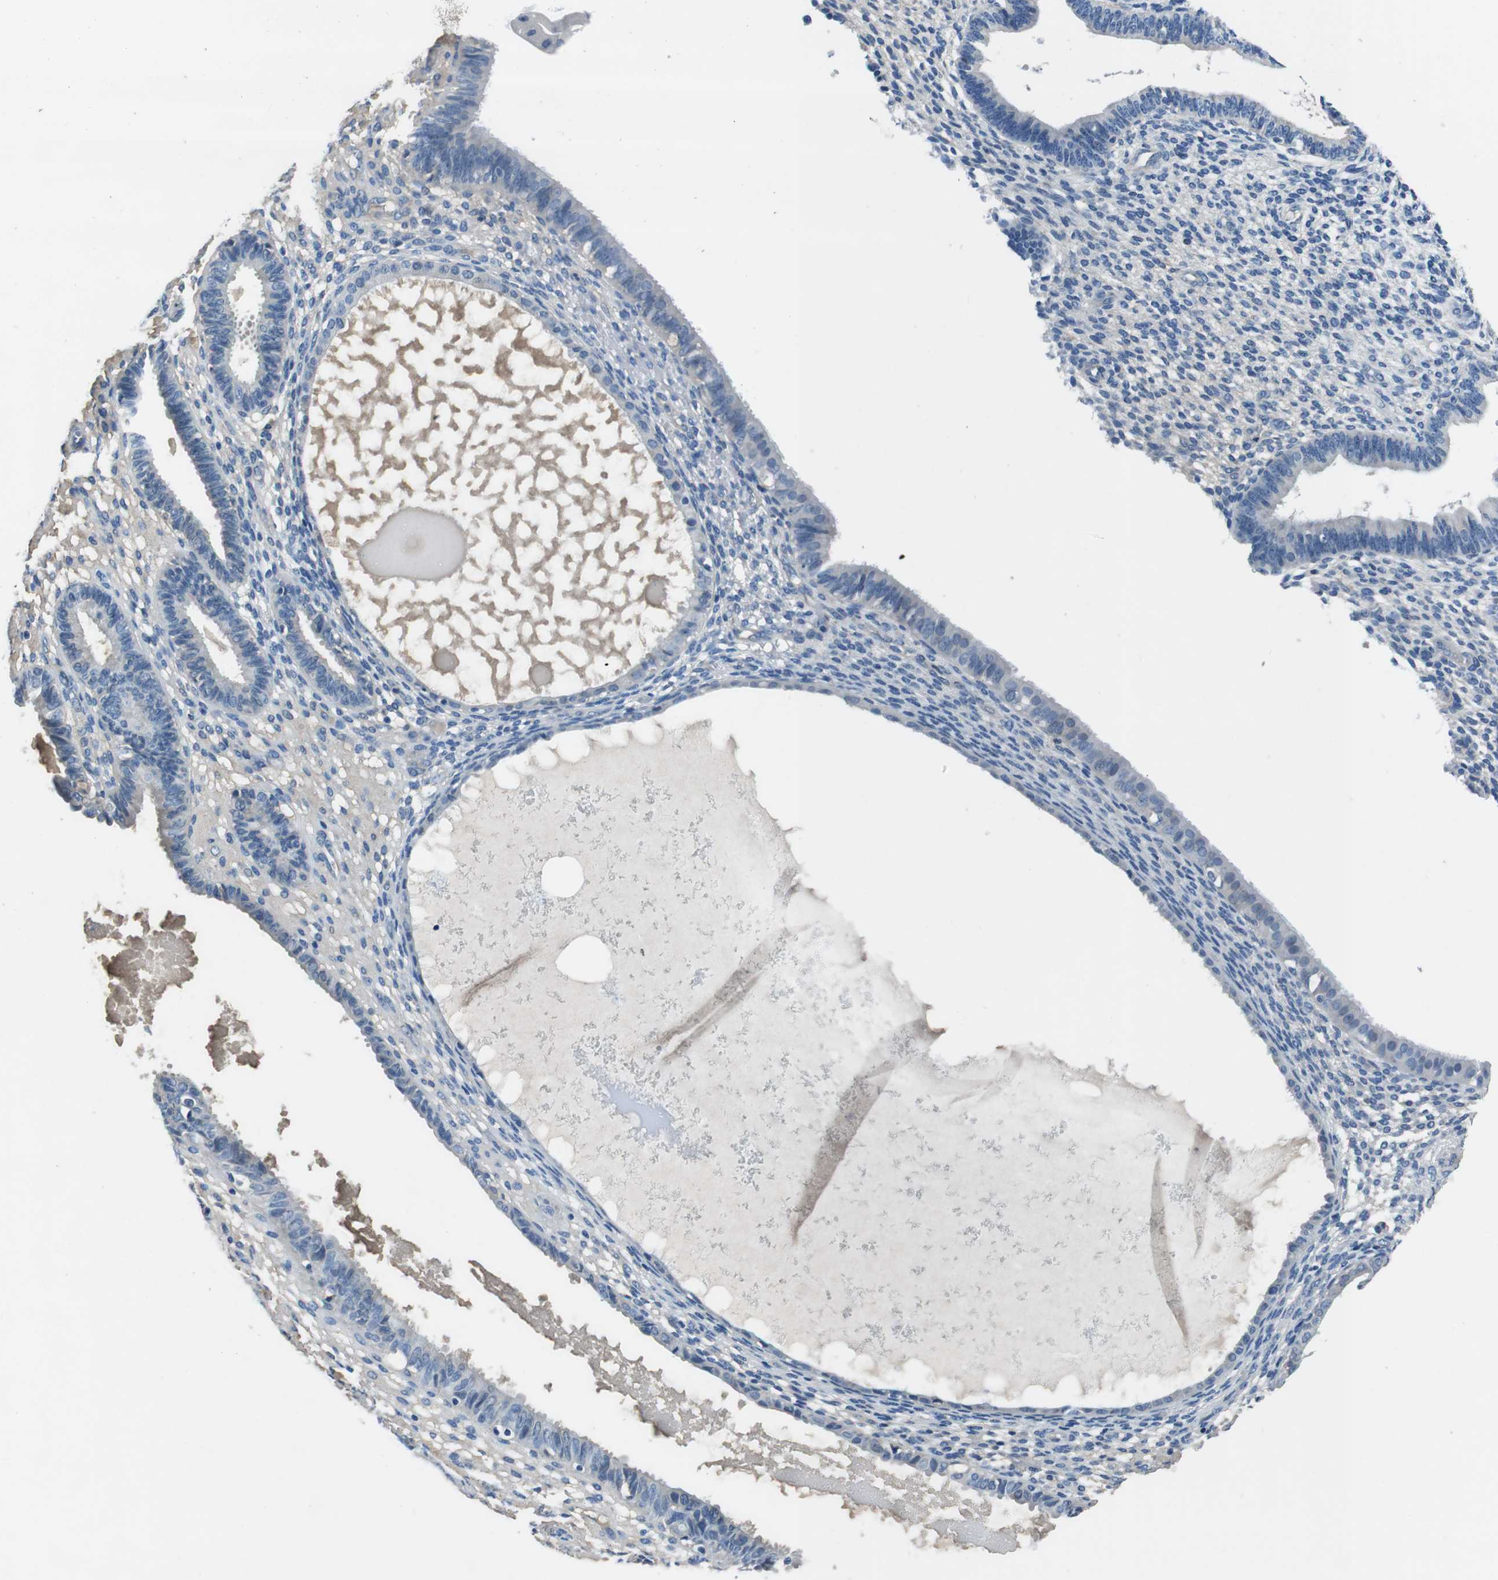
{"staining": {"intensity": "negative", "quantity": "none", "location": "none"}, "tissue": "endometrium", "cell_type": "Cells in endometrial stroma", "image_type": "normal", "snomed": [{"axis": "morphology", "description": "Normal tissue, NOS"}, {"axis": "topography", "description": "Endometrium"}], "caption": "High magnification brightfield microscopy of normal endometrium stained with DAB (brown) and counterstained with hematoxylin (blue): cells in endometrial stroma show no significant staining. (DAB (3,3'-diaminobenzidine) immunohistochemistry (IHC) visualized using brightfield microscopy, high magnification).", "gene": "CASQ1", "patient": {"sex": "female", "age": 61}}